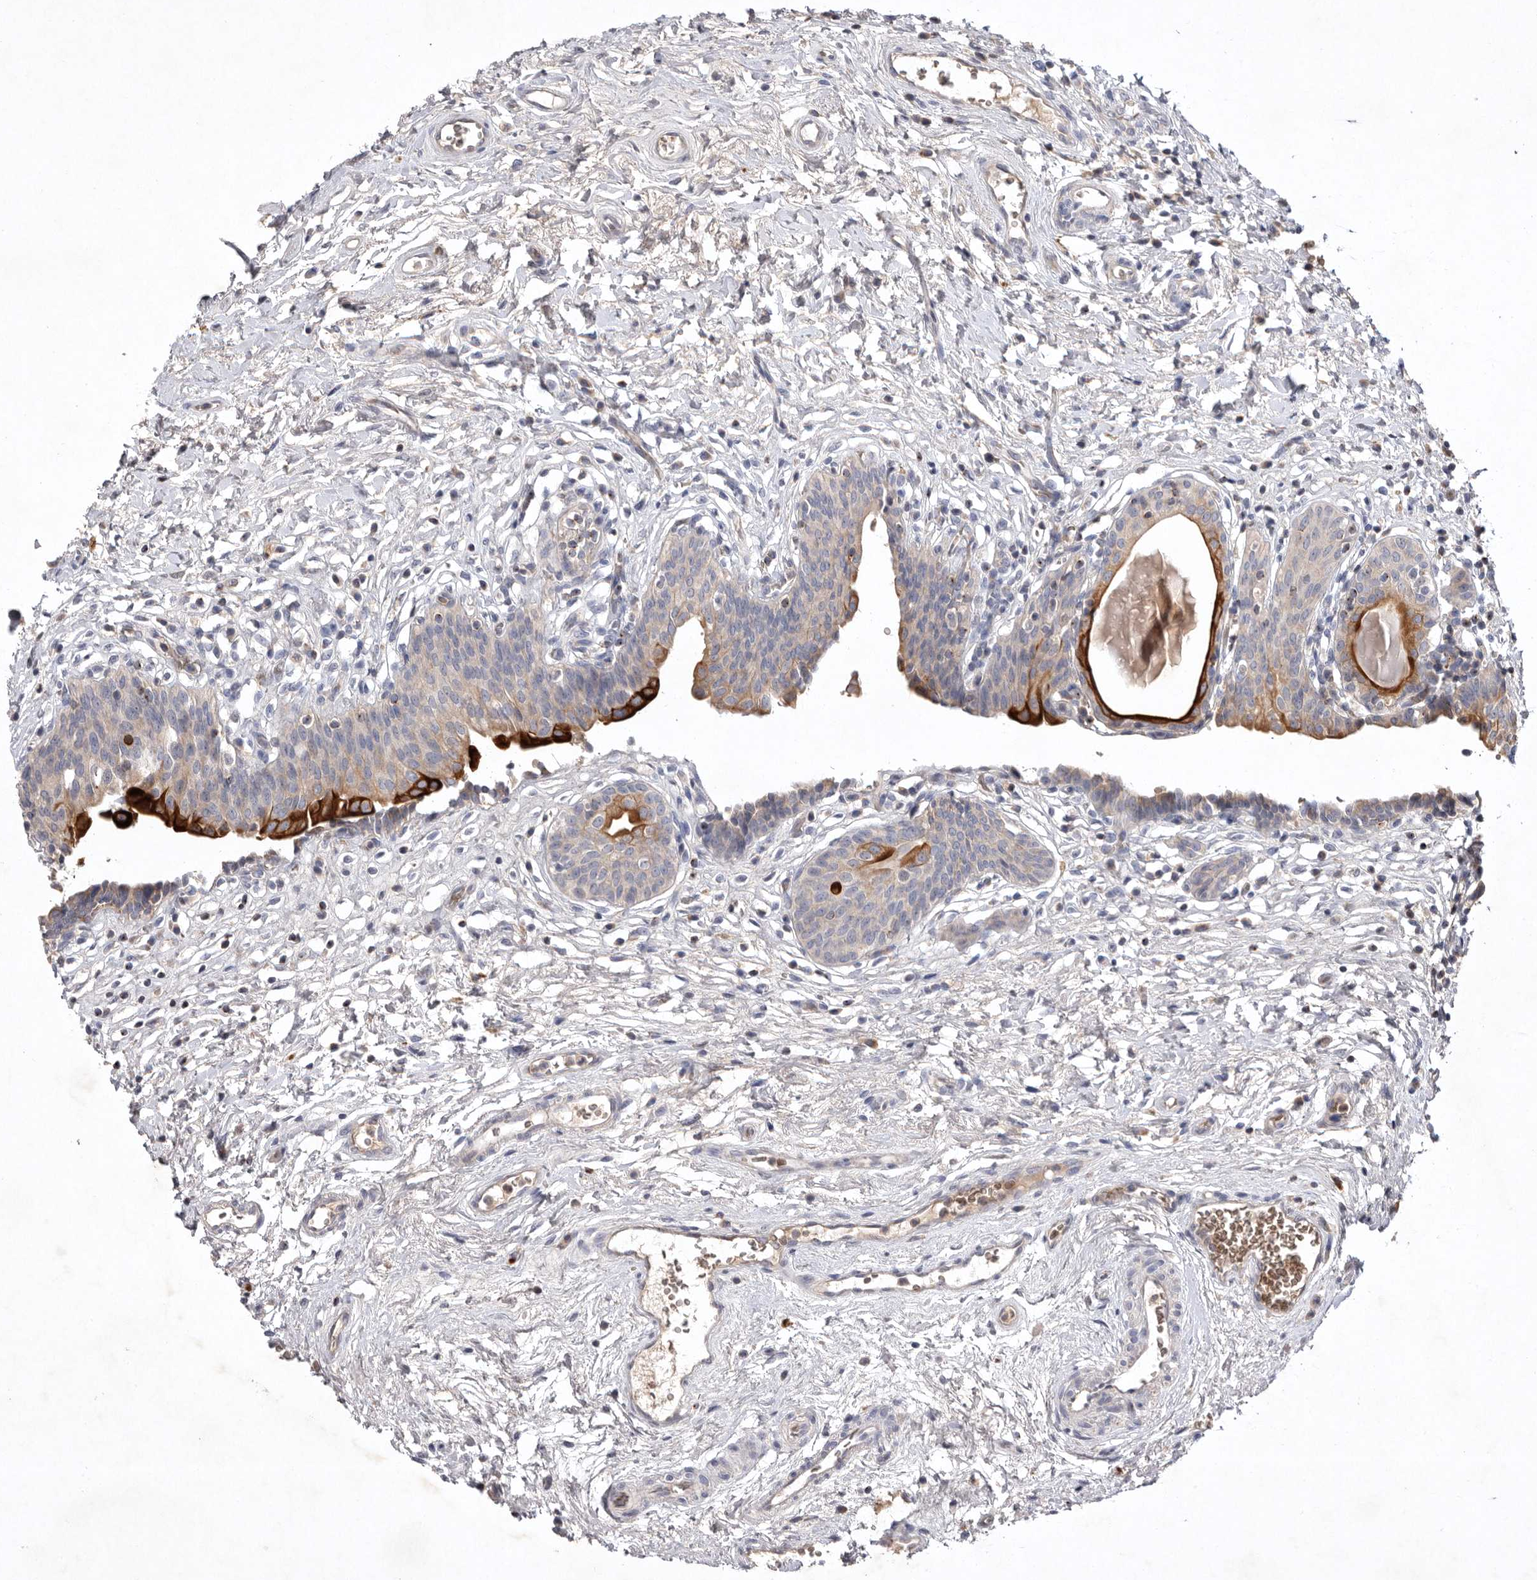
{"staining": {"intensity": "strong", "quantity": "<25%", "location": "cytoplasmic/membranous"}, "tissue": "urinary bladder", "cell_type": "Urothelial cells", "image_type": "normal", "snomed": [{"axis": "morphology", "description": "Normal tissue, NOS"}, {"axis": "topography", "description": "Urinary bladder"}], "caption": "Immunohistochemical staining of unremarkable urinary bladder displays medium levels of strong cytoplasmic/membranous positivity in approximately <25% of urothelial cells. (DAB = brown stain, brightfield microscopy at high magnification).", "gene": "TNFSF14", "patient": {"sex": "male", "age": 83}}